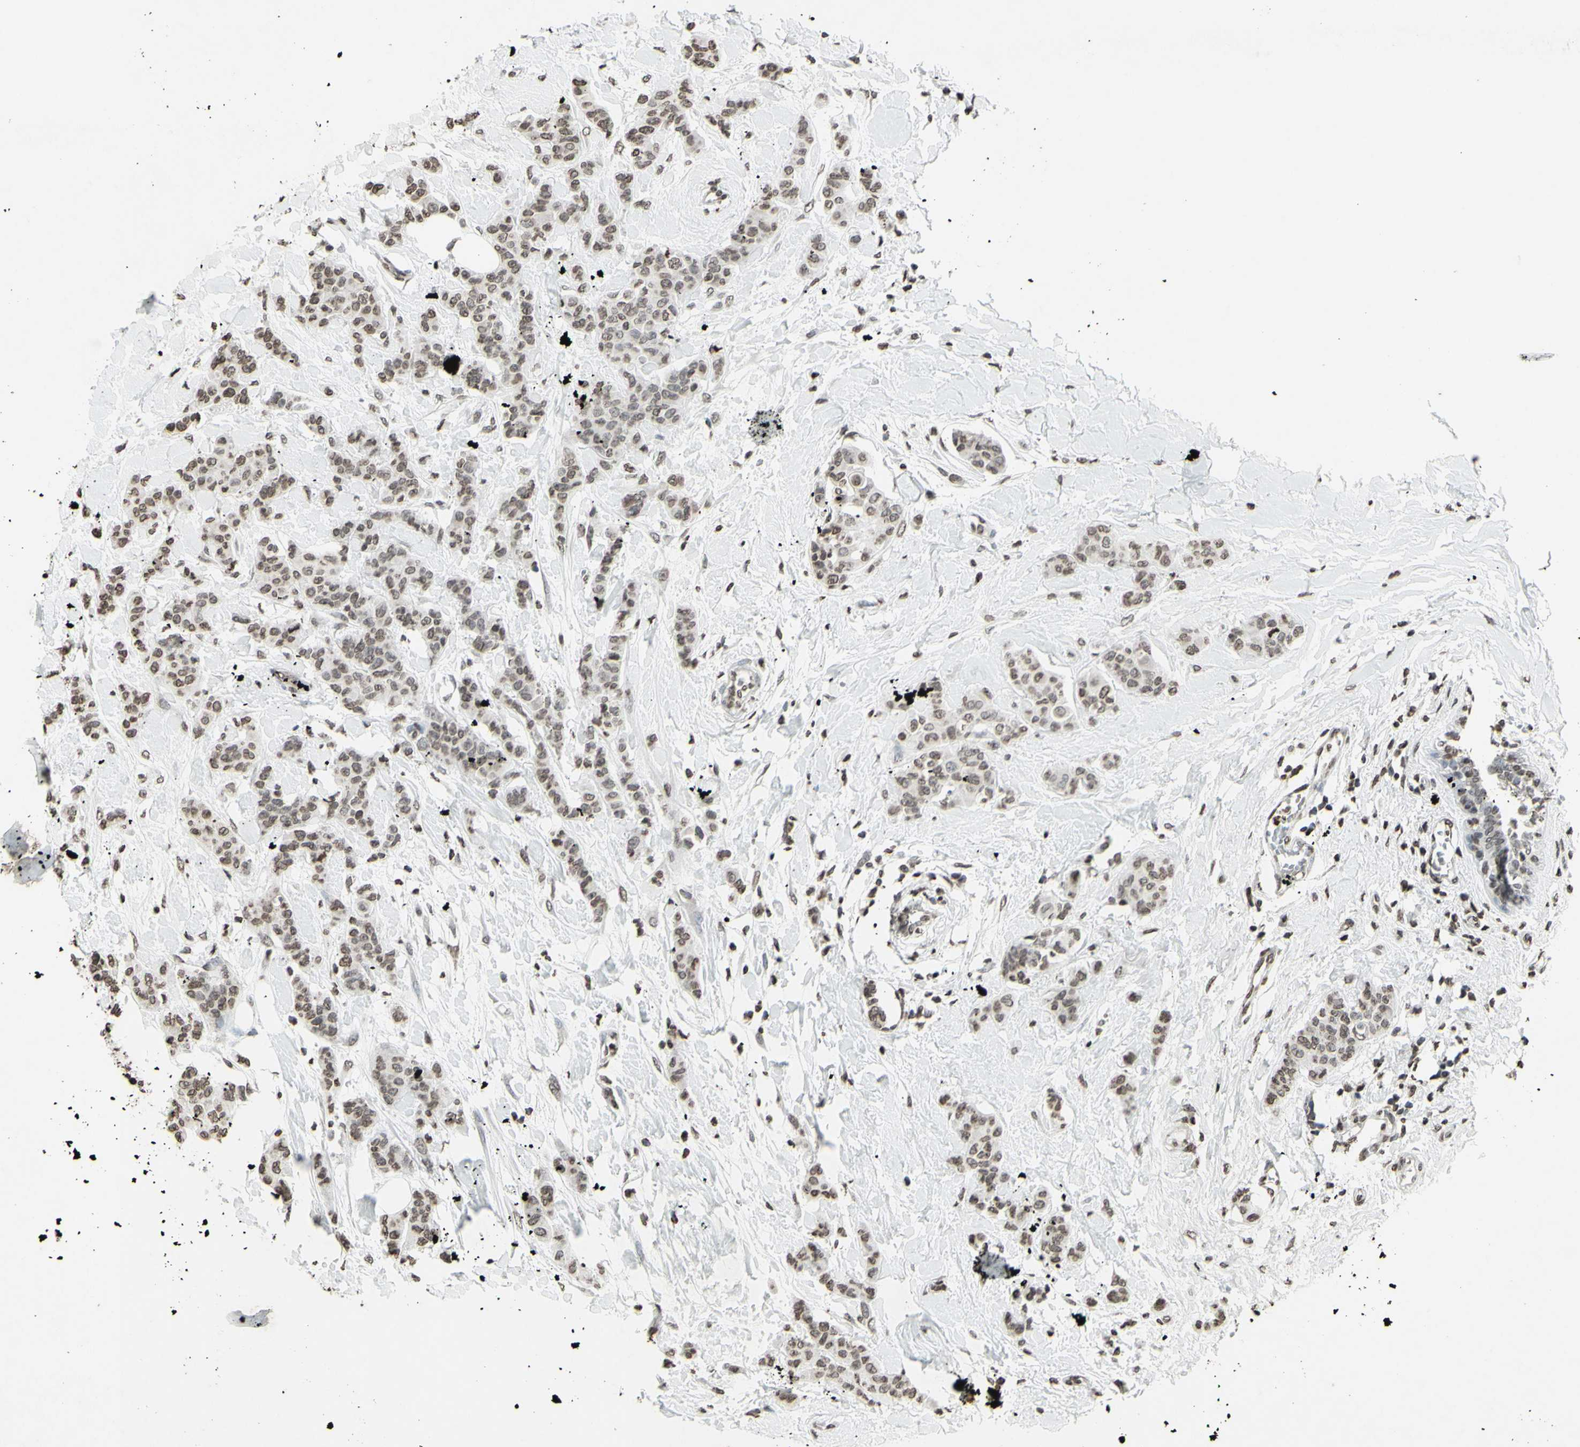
{"staining": {"intensity": "weak", "quantity": "25%-75%", "location": "nuclear"}, "tissue": "breast cancer", "cell_type": "Tumor cells", "image_type": "cancer", "snomed": [{"axis": "morphology", "description": "Normal tissue, NOS"}, {"axis": "morphology", "description": "Duct carcinoma"}, {"axis": "topography", "description": "Breast"}], "caption": "IHC photomicrograph of neoplastic tissue: human breast cancer stained using immunohistochemistry (IHC) demonstrates low levels of weak protein expression localized specifically in the nuclear of tumor cells, appearing as a nuclear brown color.", "gene": "CD79B", "patient": {"sex": "female", "age": 40}}